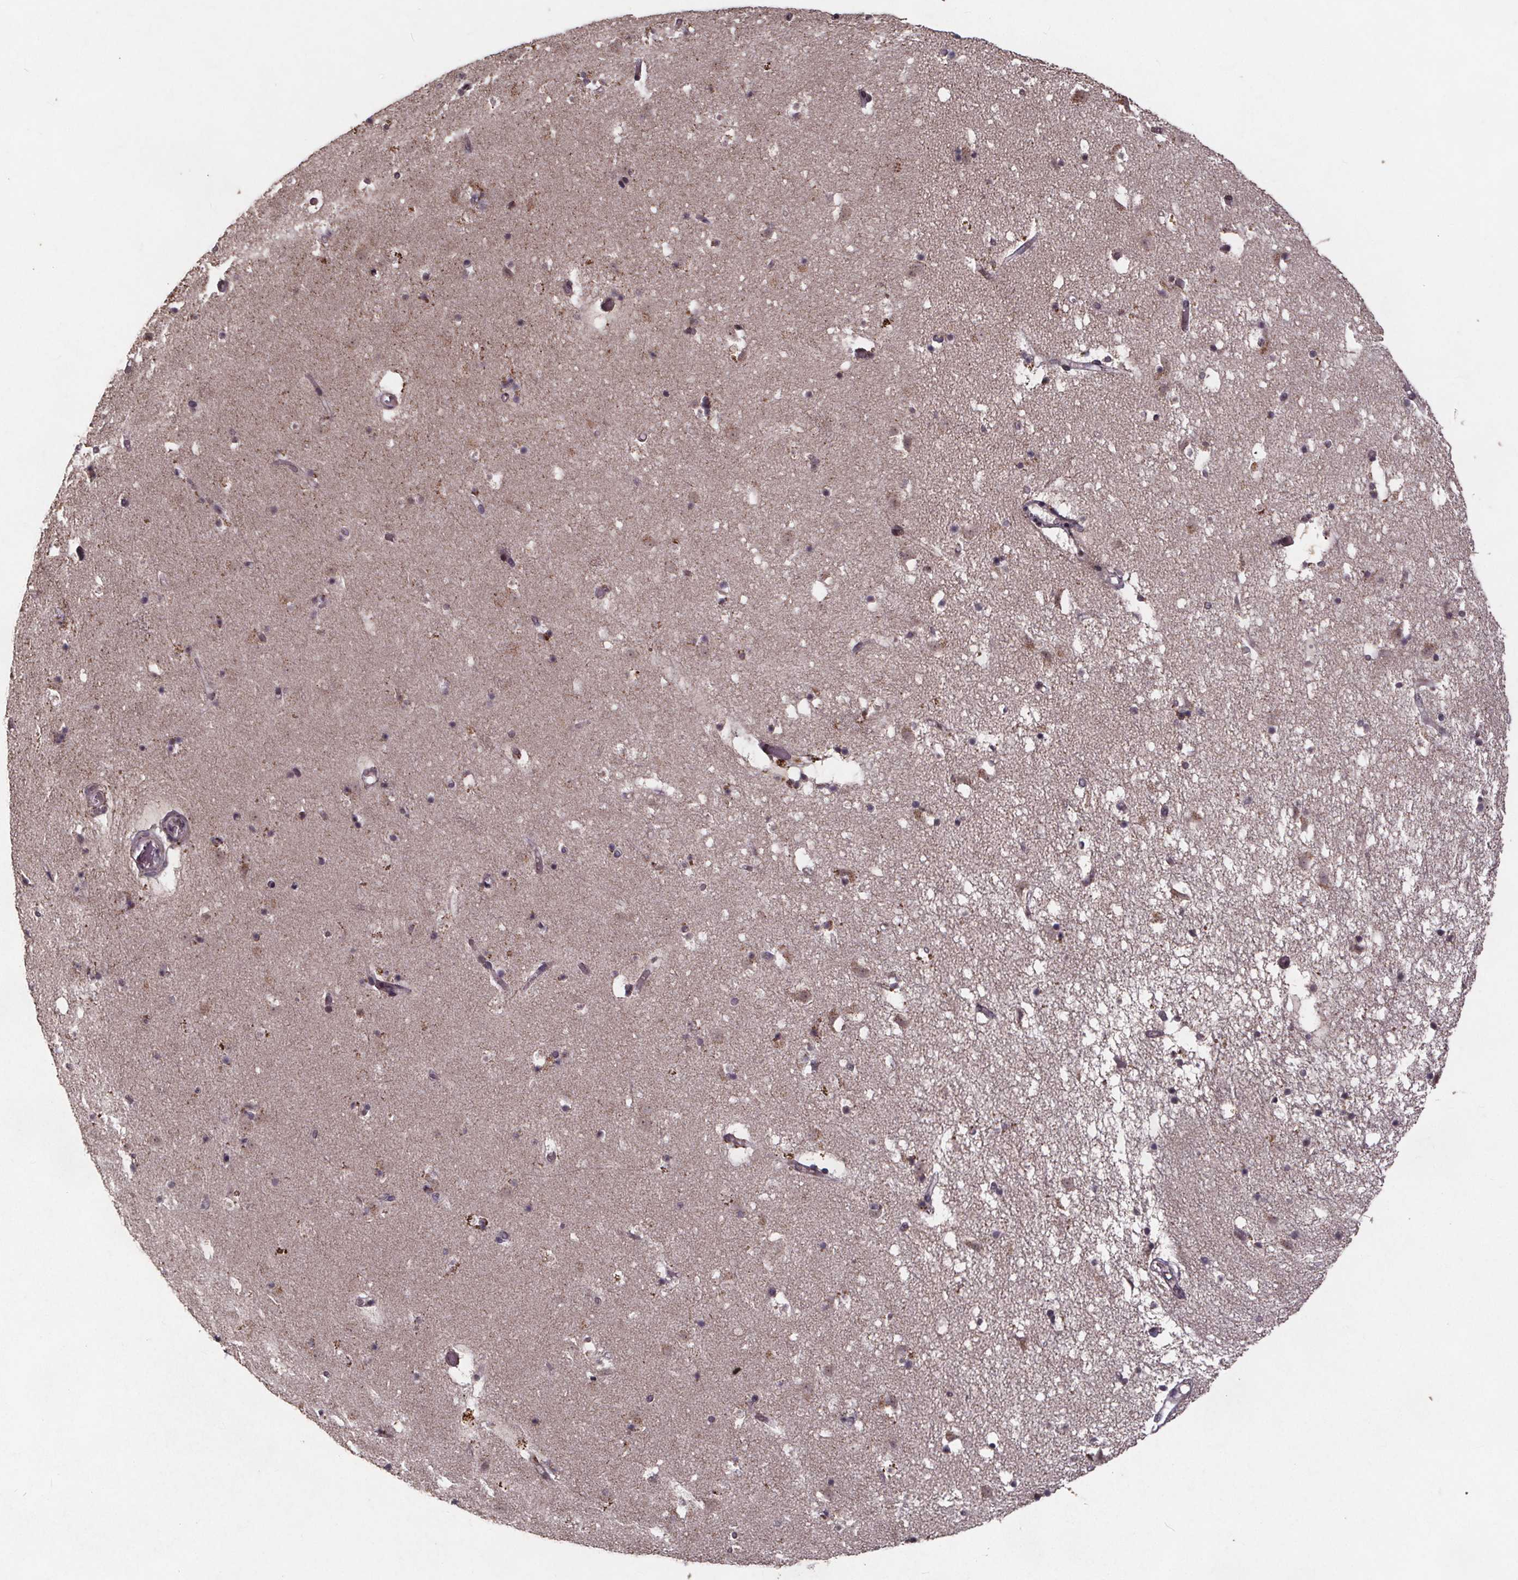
{"staining": {"intensity": "negative", "quantity": "none", "location": "none"}, "tissue": "caudate", "cell_type": "Glial cells", "image_type": "normal", "snomed": [{"axis": "morphology", "description": "Normal tissue, NOS"}, {"axis": "topography", "description": "Lateral ventricle wall"}], "caption": "High power microscopy histopathology image of an immunohistochemistry (IHC) histopathology image of unremarkable caudate, revealing no significant expression in glial cells.", "gene": "GPX3", "patient": {"sex": "female", "age": 42}}